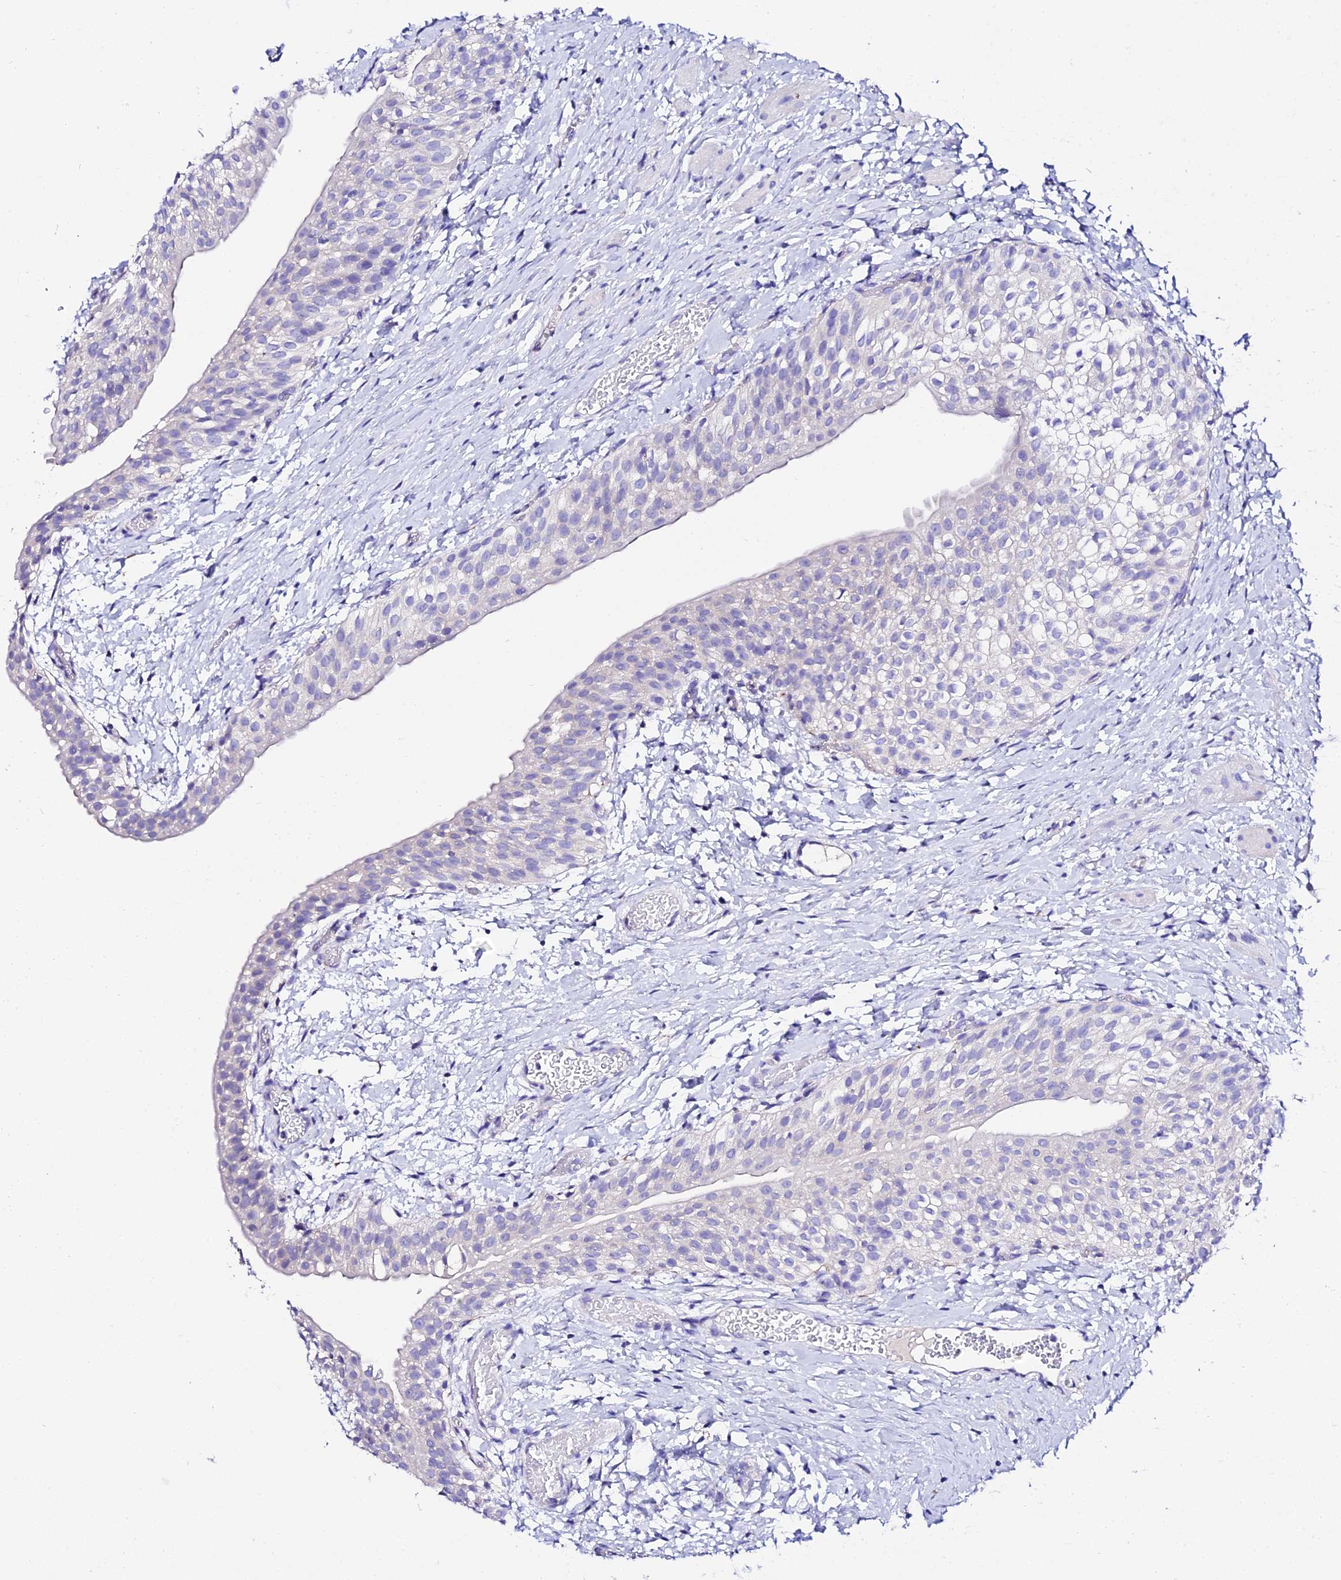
{"staining": {"intensity": "negative", "quantity": "none", "location": "none"}, "tissue": "urinary bladder", "cell_type": "Urothelial cells", "image_type": "normal", "snomed": [{"axis": "morphology", "description": "Normal tissue, NOS"}, {"axis": "topography", "description": "Urinary bladder"}], "caption": "Immunohistochemical staining of unremarkable human urinary bladder demonstrates no significant positivity in urothelial cells.", "gene": "TMEM117", "patient": {"sex": "male", "age": 1}}